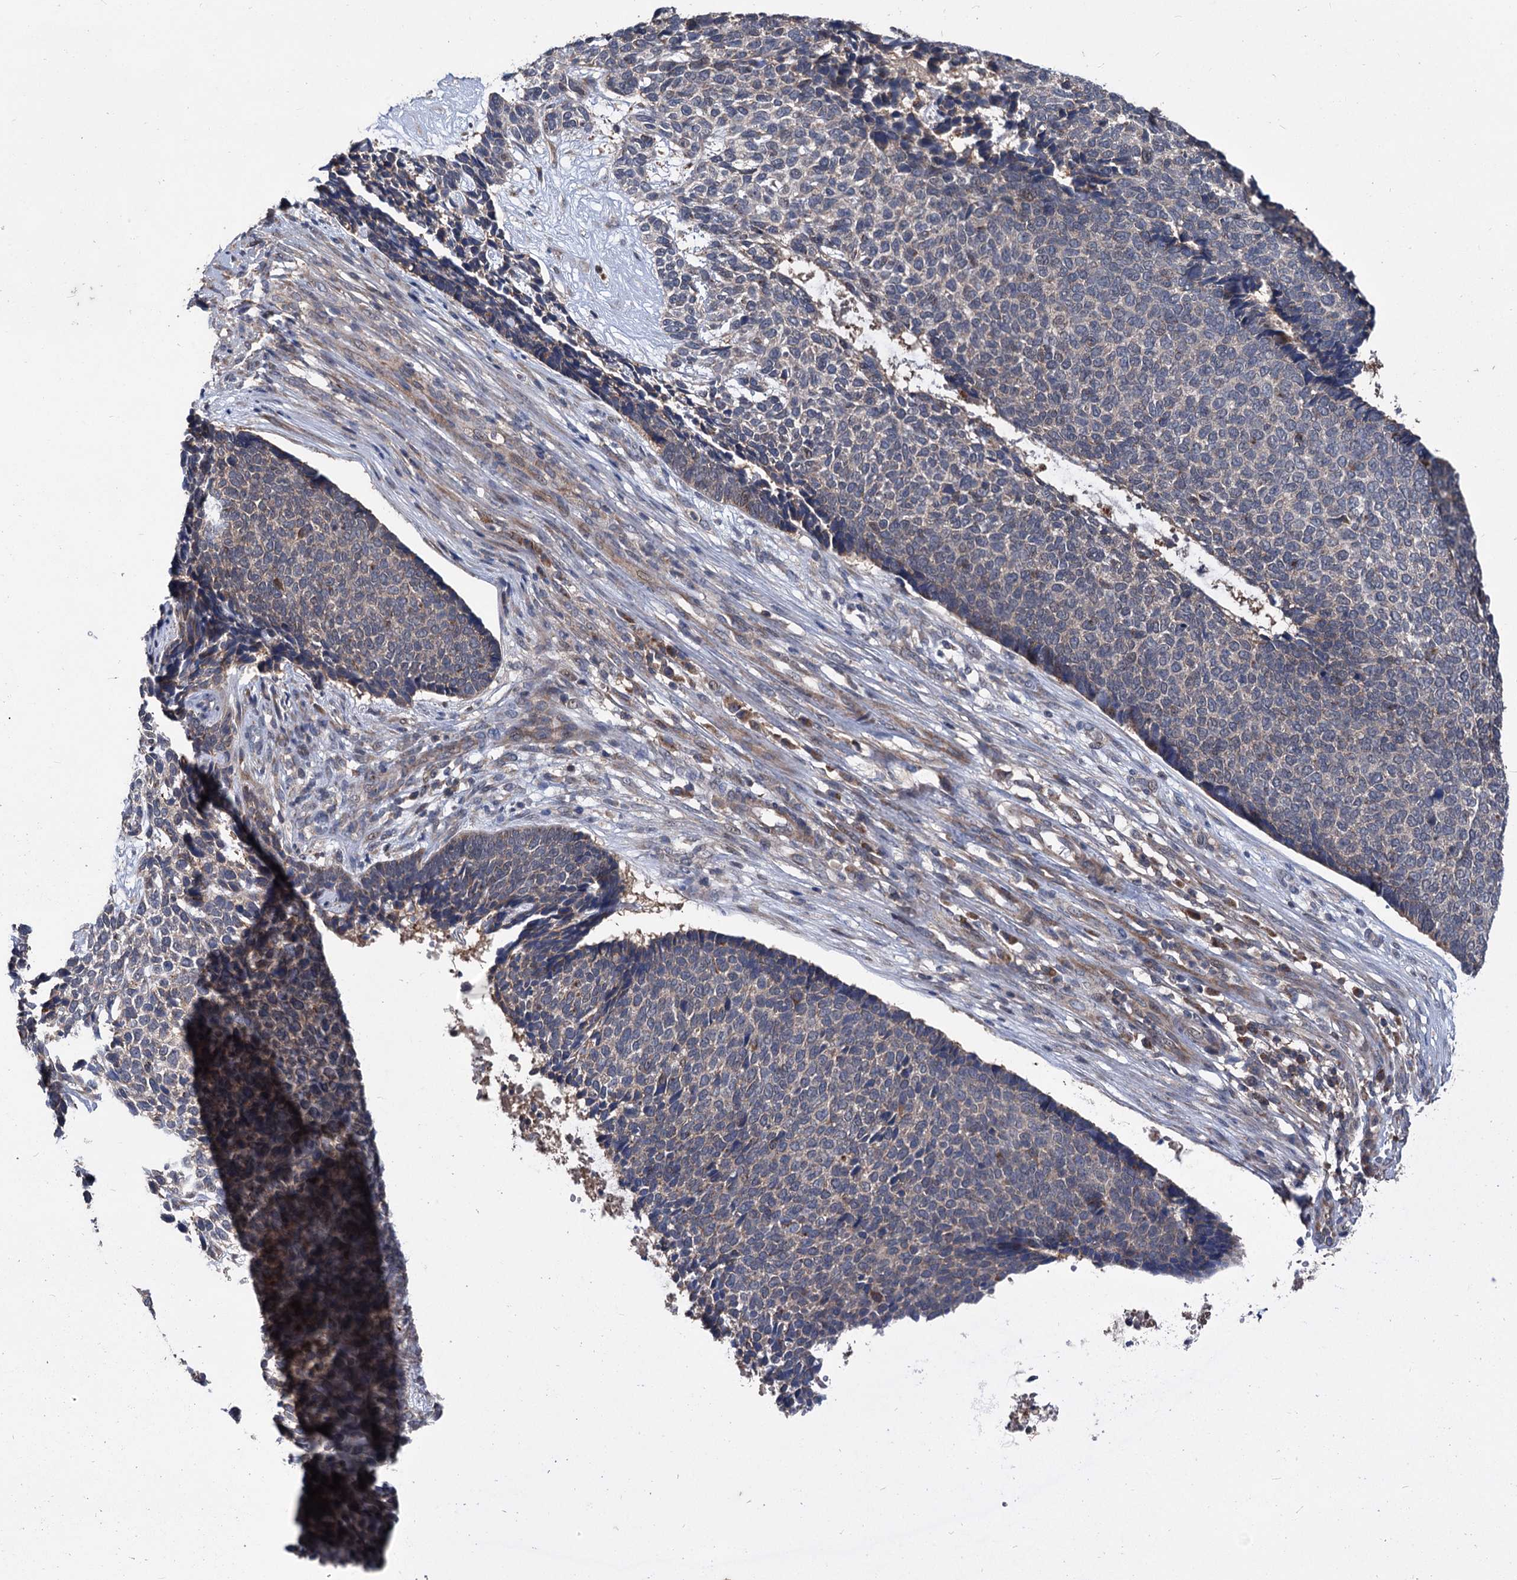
{"staining": {"intensity": "weak", "quantity": "25%-75%", "location": "cytoplasmic/membranous"}, "tissue": "skin cancer", "cell_type": "Tumor cells", "image_type": "cancer", "snomed": [{"axis": "morphology", "description": "Basal cell carcinoma"}, {"axis": "topography", "description": "Skin"}], "caption": "About 25%-75% of tumor cells in basal cell carcinoma (skin) exhibit weak cytoplasmic/membranous protein expression as visualized by brown immunohistochemical staining.", "gene": "OTUB1", "patient": {"sex": "female", "age": 84}}